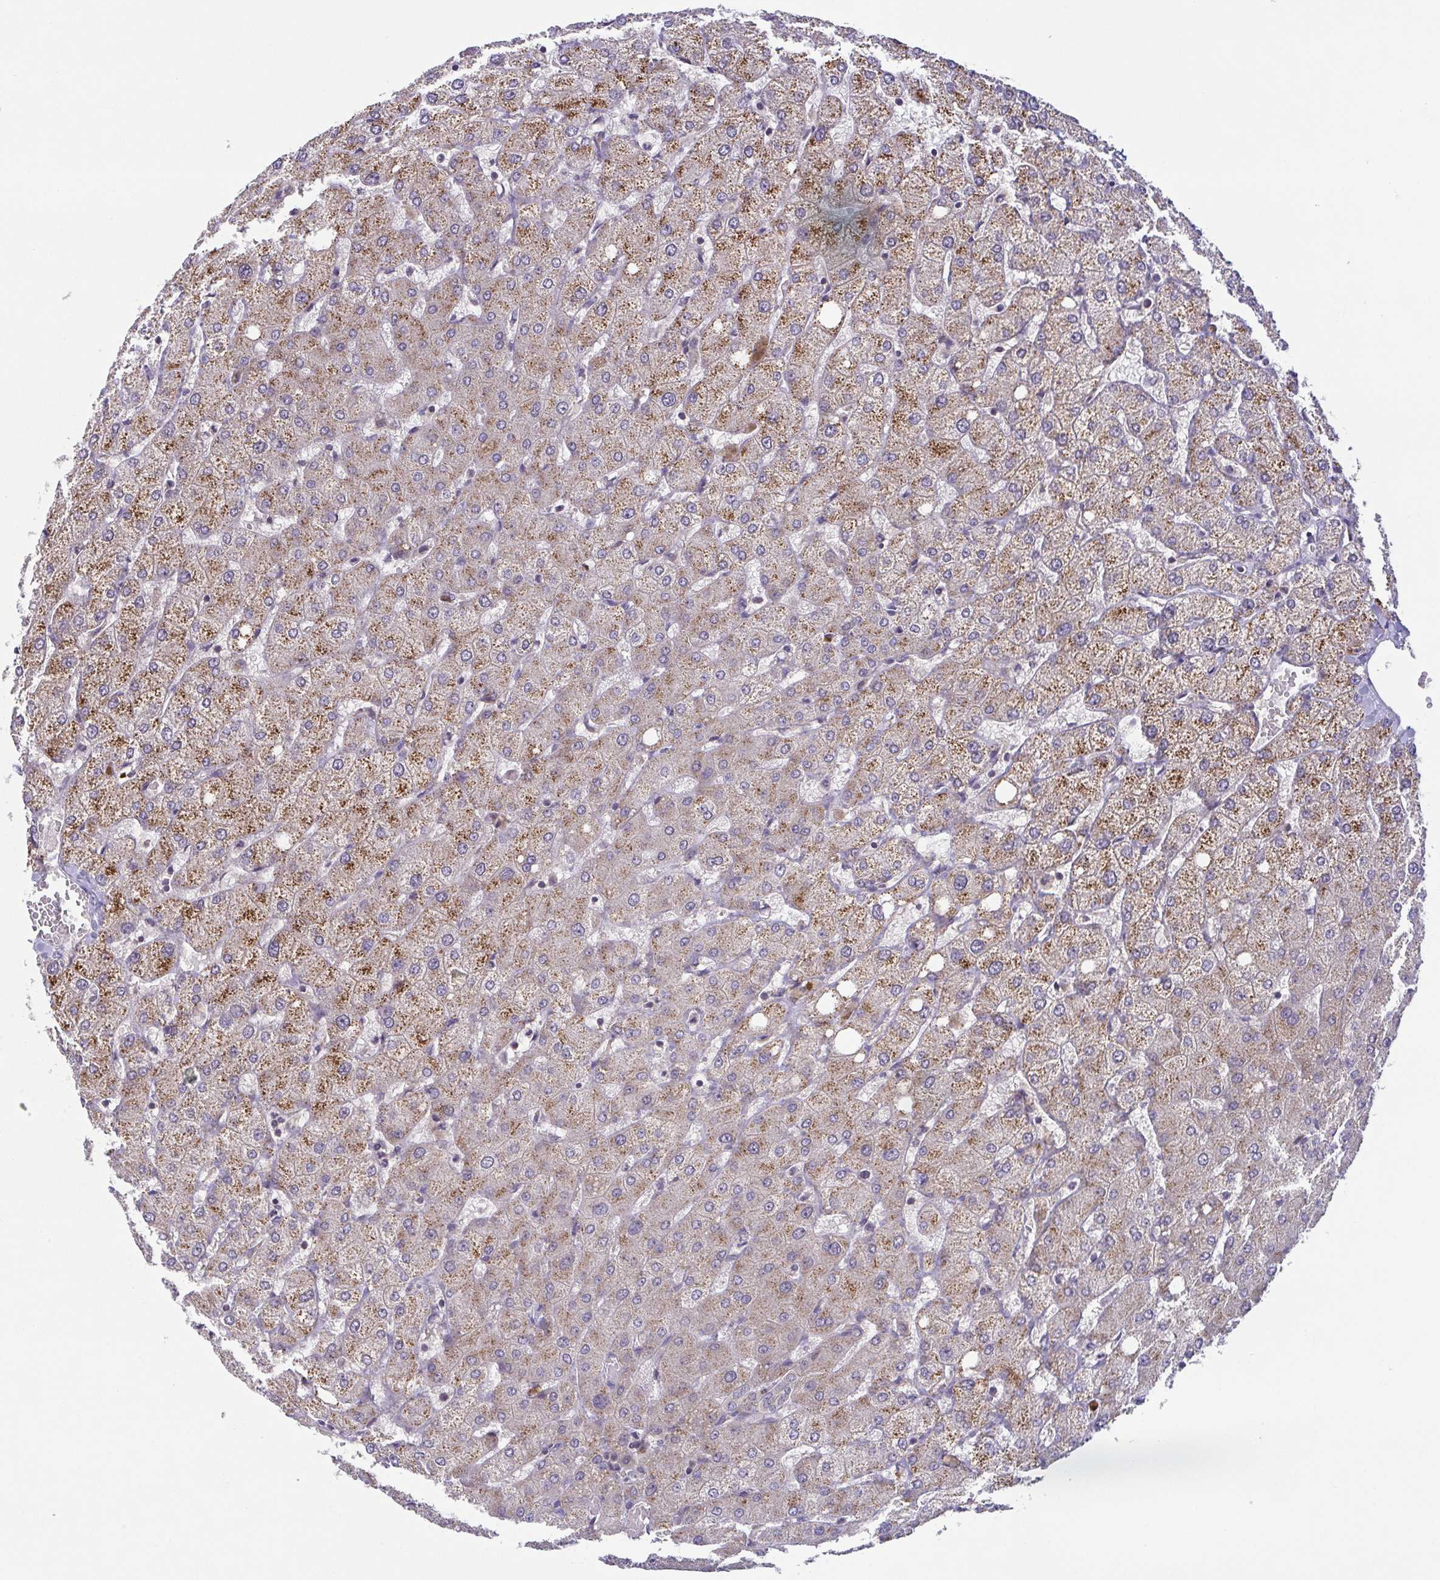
{"staining": {"intensity": "negative", "quantity": "none", "location": "none"}, "tissue": "liver", "cell_type": "Cholangiocytes", "image_type": "normal", "snomed": [{"axis": "morphology", "description": "Normal tissue, NOS"}, {"axis": "topography", "description": "Liver"}], "caption": "This micrograph is of unremarkable liver stained with immunohistochemistry (IHC) to label a protein in brown with the nuclei are counter-stained blue. There is no positivity in cholangiocytes.", "gene": "OSBPL7", "patient": {"sex": "female", "age": 54}}